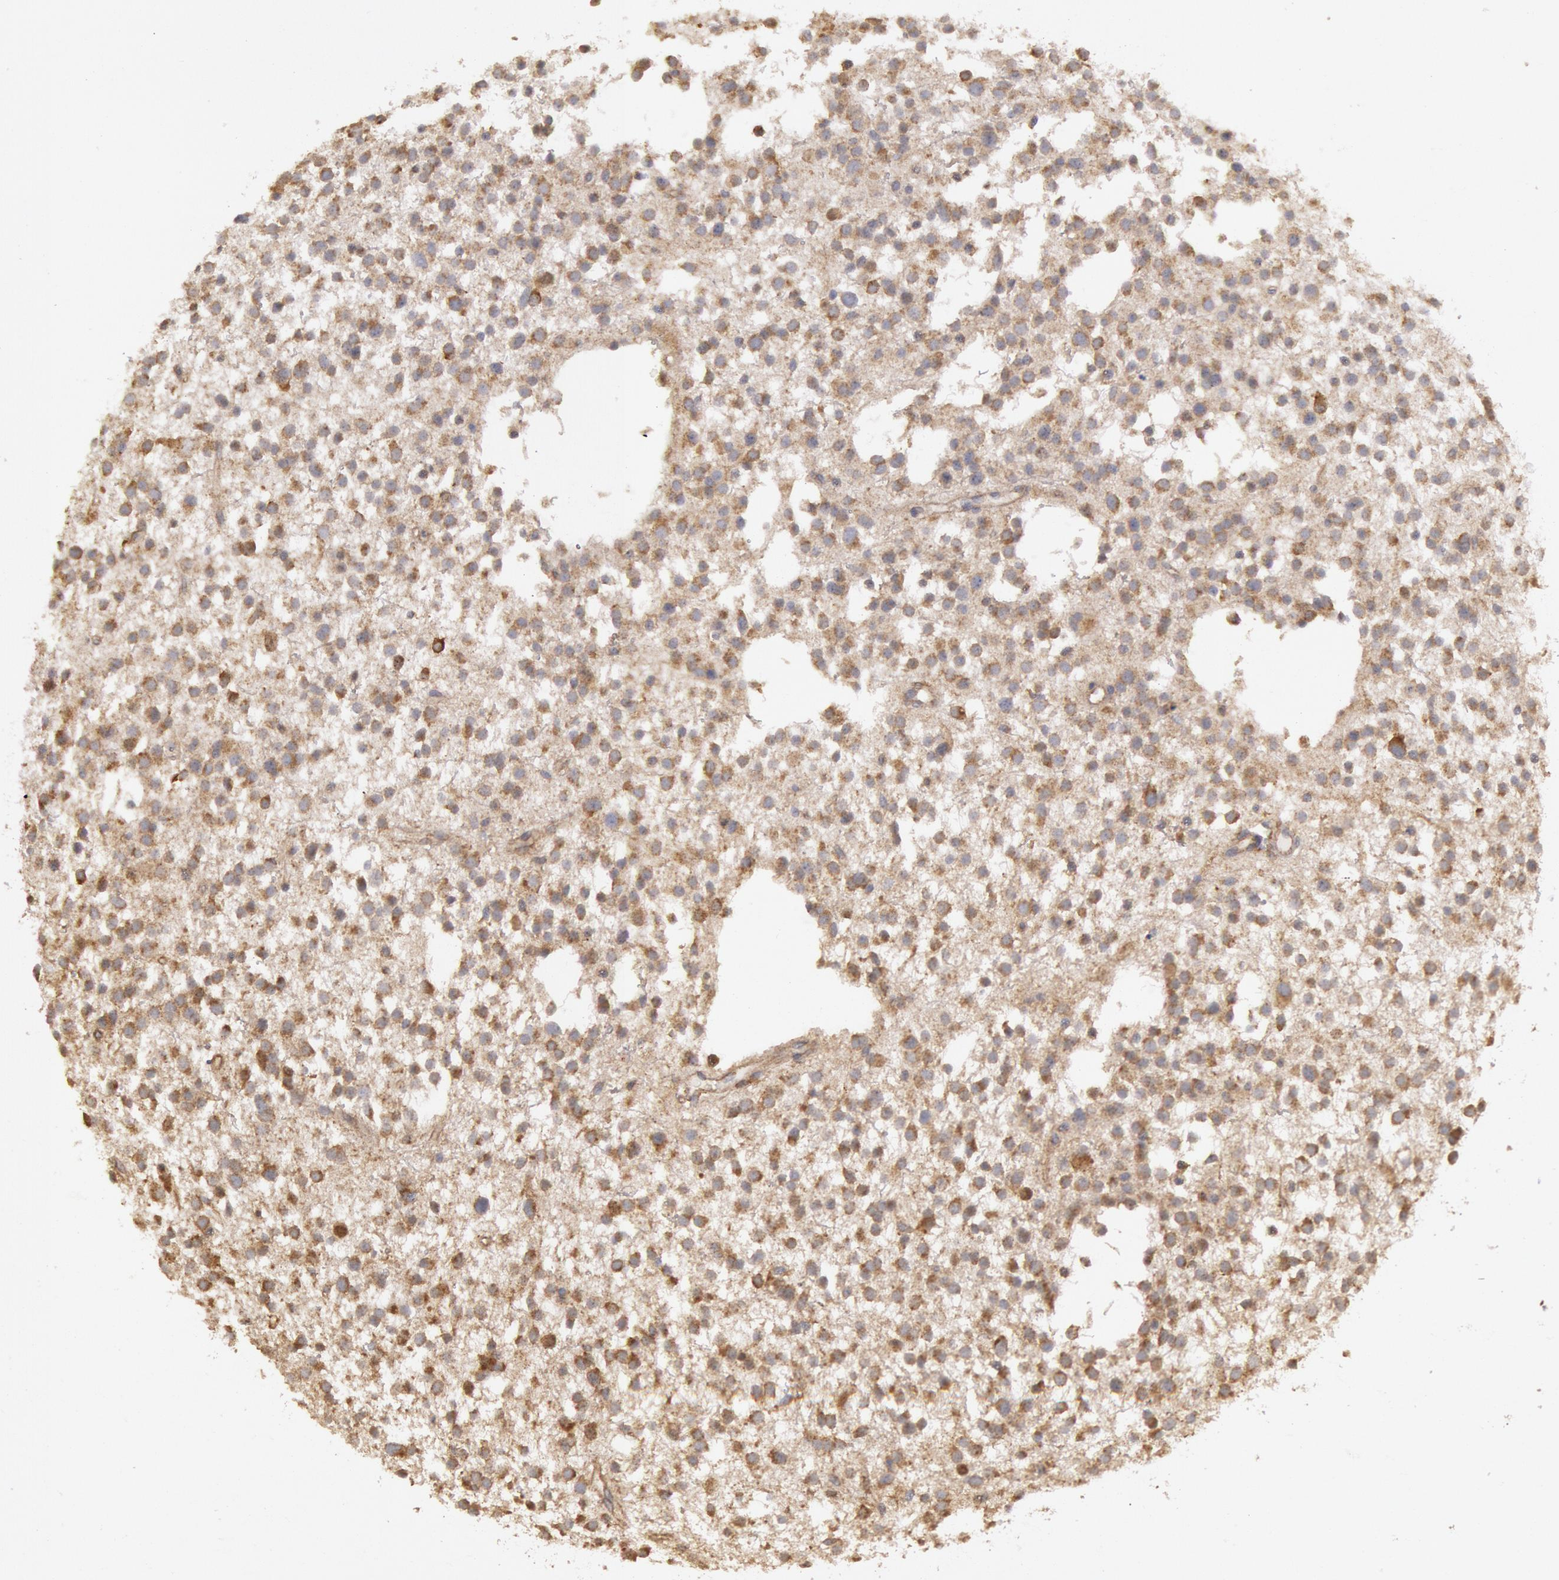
{"staining": {"intensity": "weak", "quantity": "25%-75%", "location": "cytoplasmic/membranous"}, "tissue": "glioma", "cell_type": "Tumor cells", "image_type": "cancer", "snomed": [{"axis": "morphology", "description": "Glioma, malignant, Low grade"}, {"axis": "topography", "description": "Brain"}], "caption": "Immunohistochemistry (DAB (3,3'-diaminobenzidine)) staining of human low-grade glioma (malignant) exhibits weak cytoplasmic/membranous protein positivity in approximately 25%-75% of tumor cells. (DAB IHC, brown staining for protein, blue staining for nuclei).", "gene": "AMOTL1", "patient": {"sex": "female", "age": 36}}